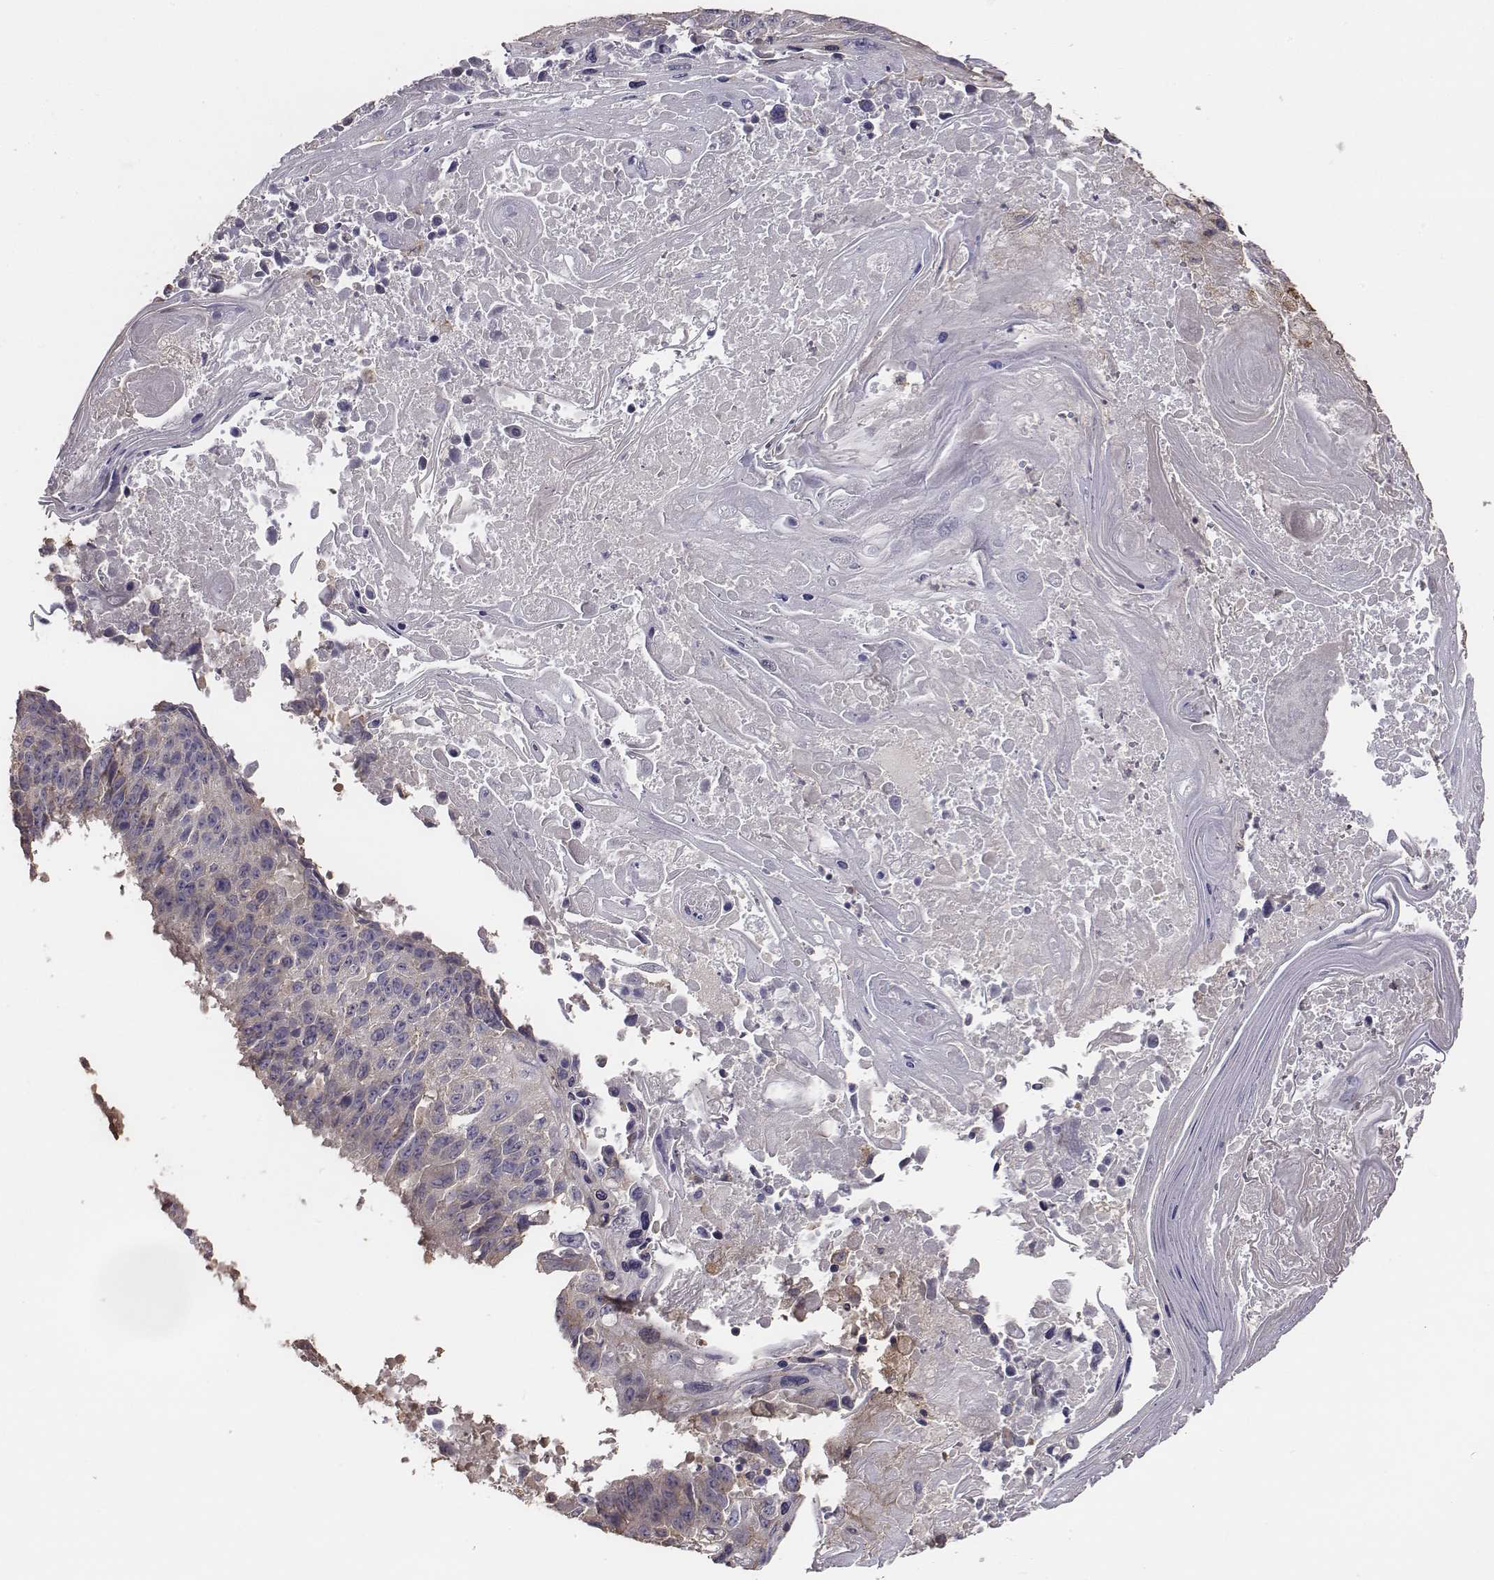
{"staining": {"intensity": "weak", "quantity": ">75%", "location": "cytoplasmic/membranous"}, "tissue": "lung cancer", "cell_type": "Tumor cells", "image_type": "cancer", "snomed": [{"axis": "morphology", "description": "Squamous cell carcinoma, NOS"}, {"axis": "topography", "description": "Lung"}], "caption": "DAB immunohistochemical staining of squamous cell carcinoma (lung) displays weak cytoplasmic/membranous protein positivity in about >75% of tumor cells. (DAB (3,3'-diaminobenzidine) IHC with brightfield microscopy, high magnification).", "gene": "AP1B1", "patient": {"sex": "male", "age": 73}}